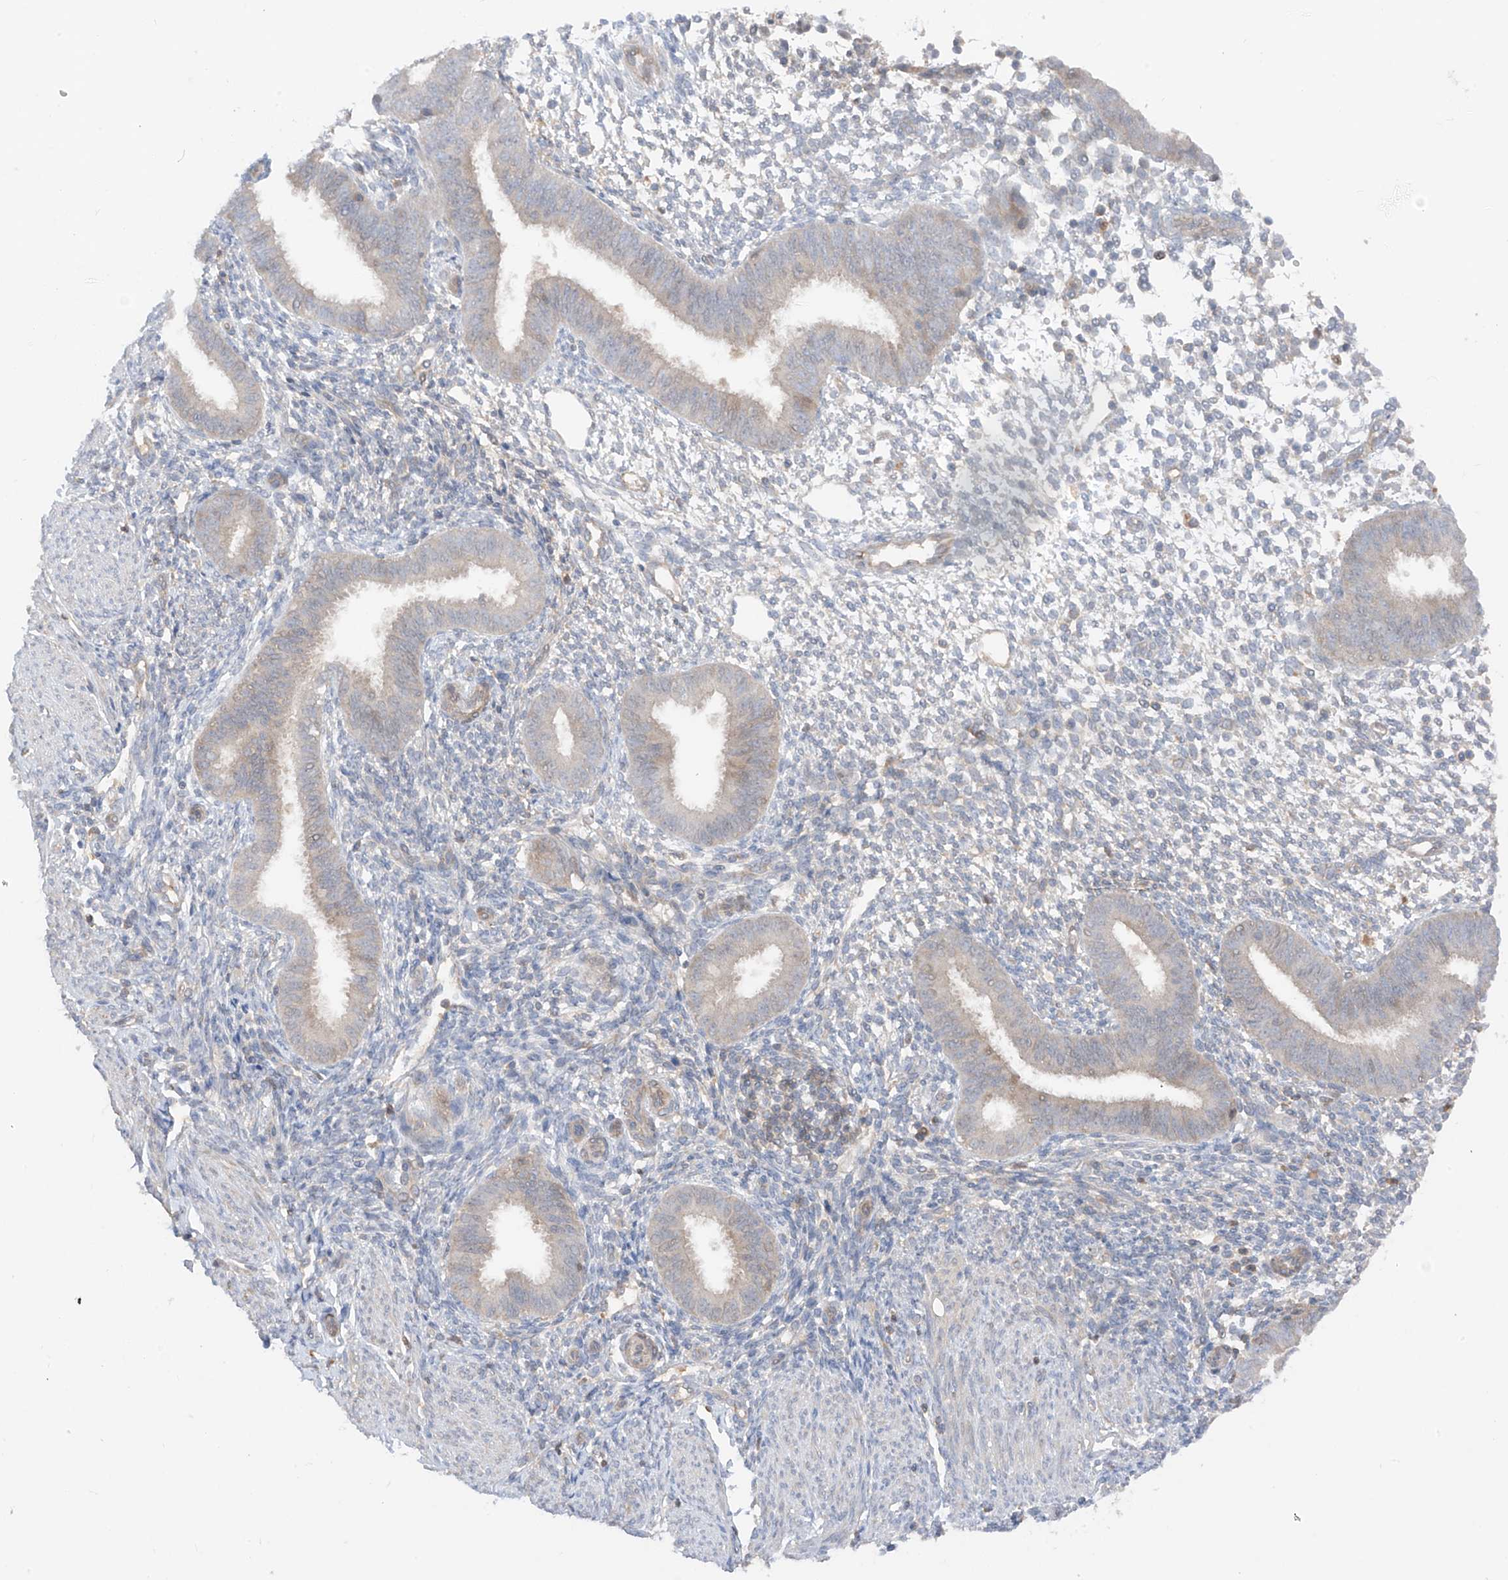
{"staining": {"intensity": "negative", "quantity": "none", "location": "none"}, "tissue": "endometrium", "cell_type": "Cells in endometrial stroma", "image_type": "normal", "snomed": [{"axis": "morphology", "description": "Normal tissue, NOS"}, {"axis": "topography", "description": "Uterus"}, {"axis": "topography", "description": "Endometrium"}], "caption": "IHC of unremarkable human endometrium exhibits no expression in cells in endometrial stroma.", "gene": "CACNA2D4", "patient": {"sex": "female", "age": 48}}